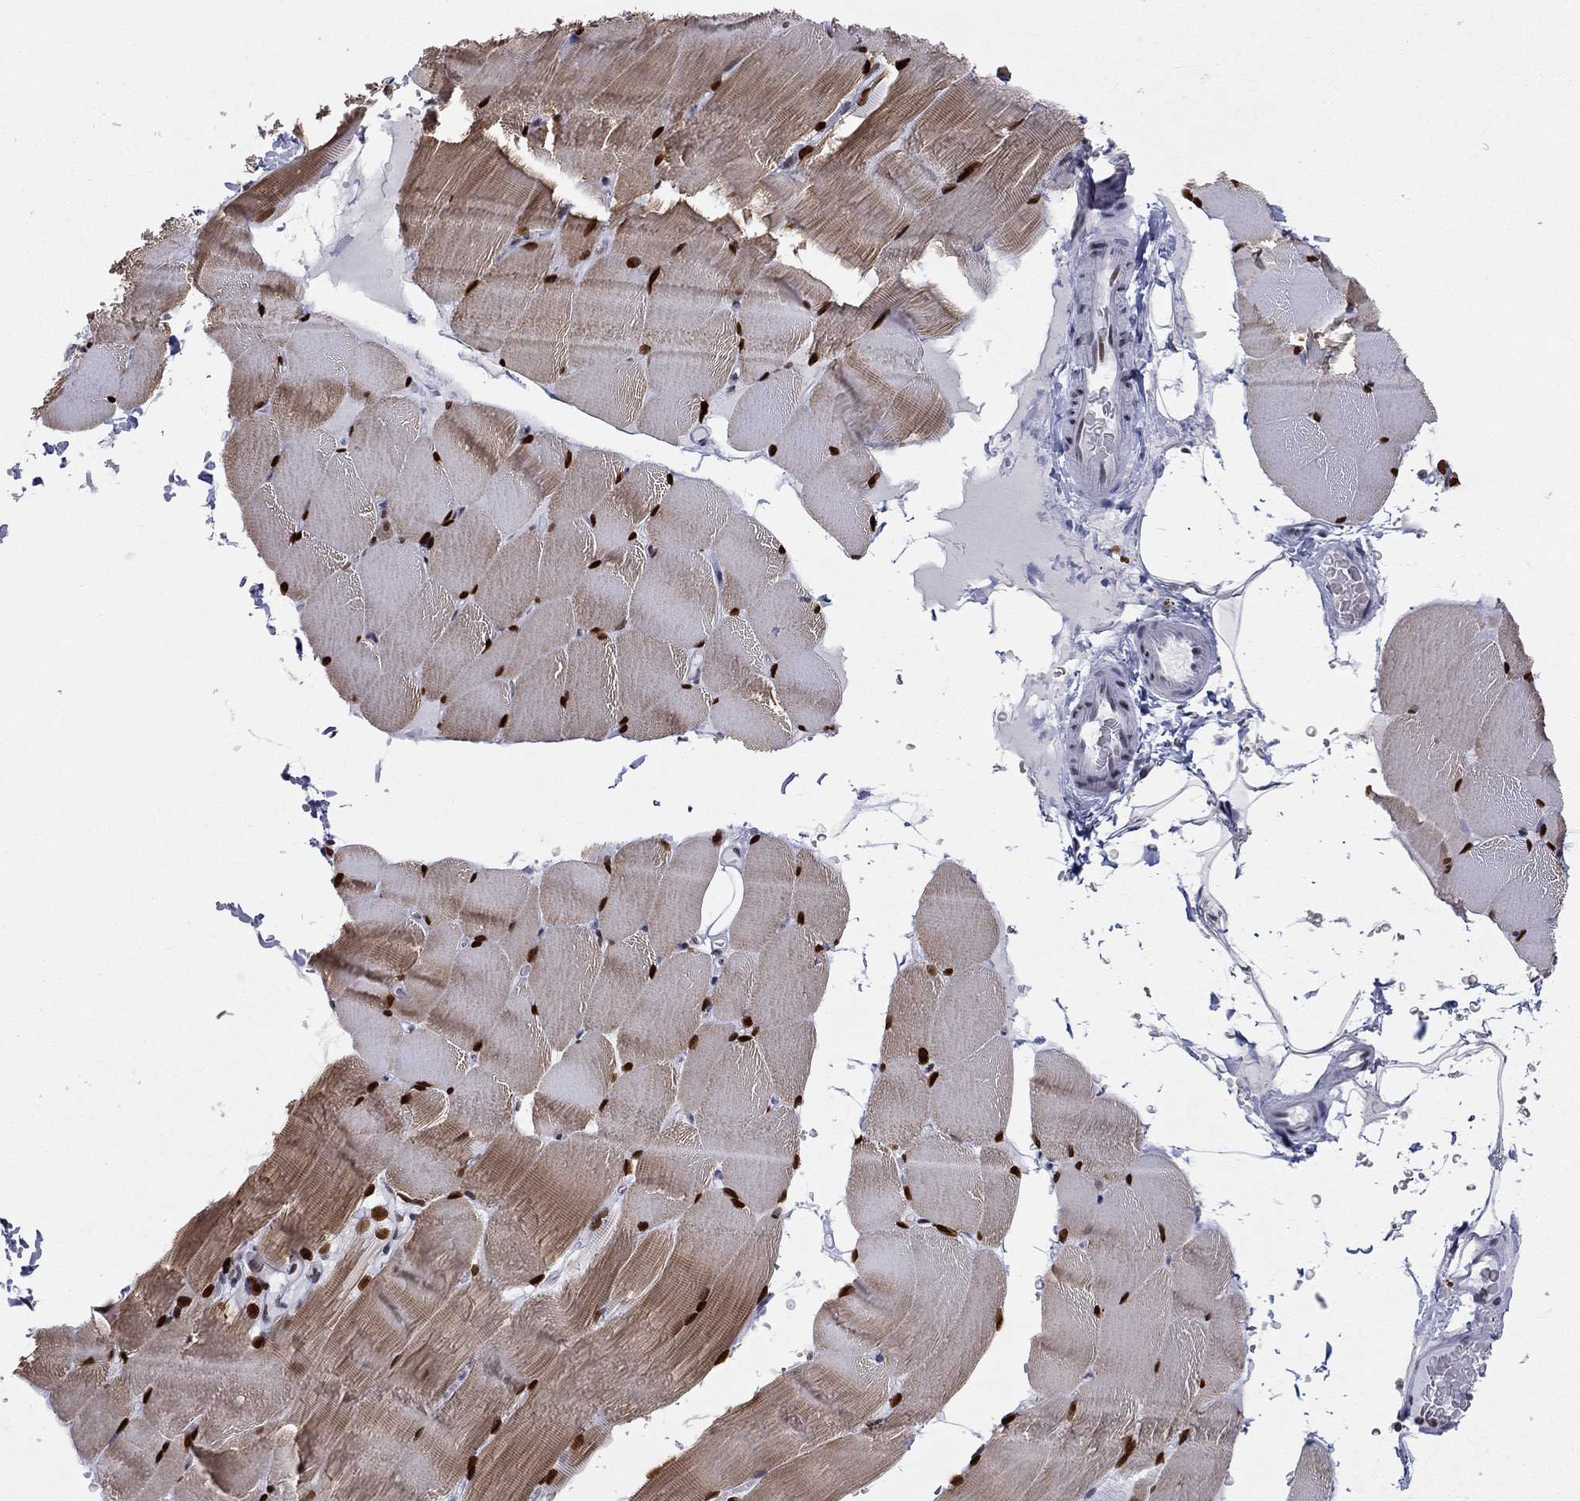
{"staining": {"intensity": "strong", "quantity": ">75%", "location": "nuclear"}, "tissue": "skeletal muscle", "cell_type": "Myocytes", "image_type": "normal", "snomed": [{"axis": "morphology", "description": "Normal tissue, NOS"}, {"axis": "topography", "description": "Skeletal muscle"}], "caption": "Approximately >75% of myocytes in normal human skeletal muscle display strong nuclear protein positivity as visualized by brown immunohistochemical staining.", "gene": "H2AX", "patient": {"sex": "female", "age": 37}}